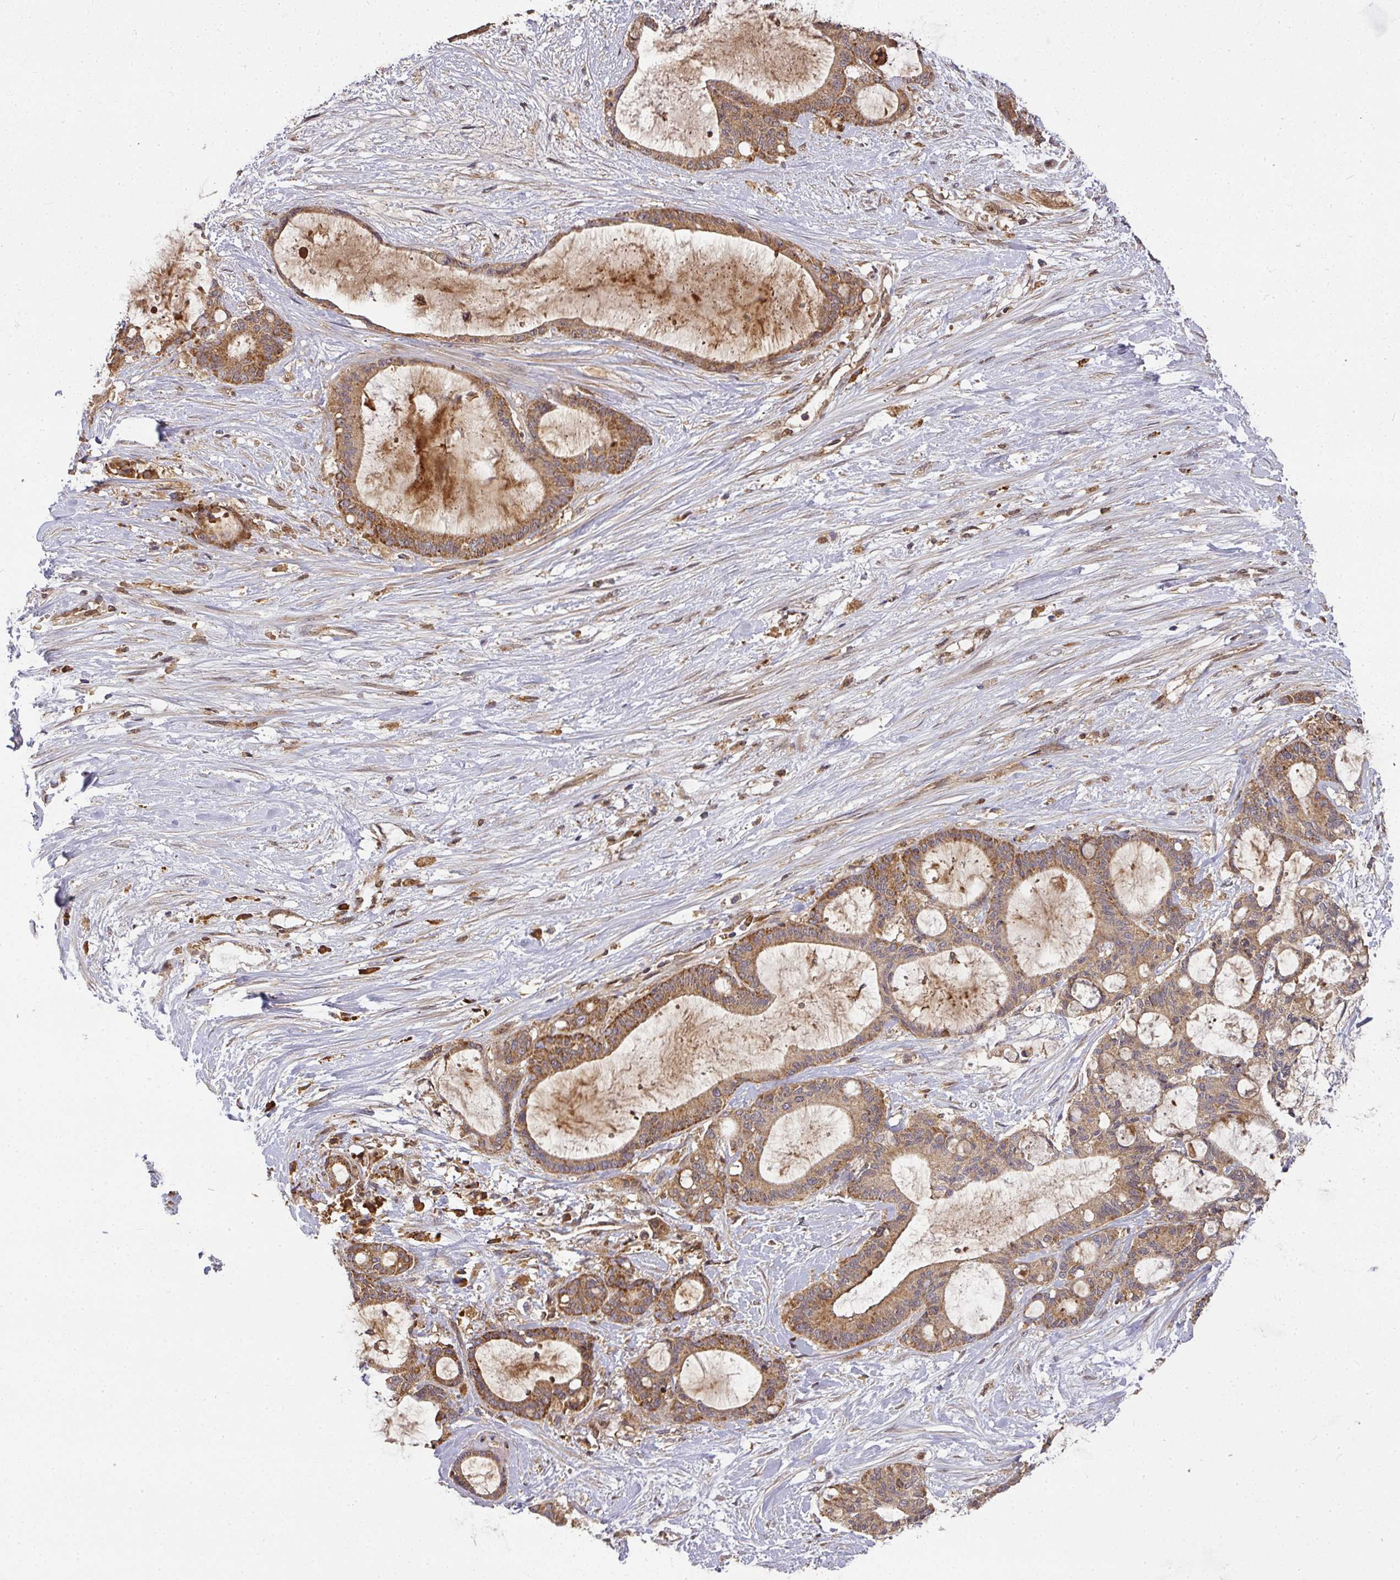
{"staining": {"intensity": "moderate", "quantity": ">75%", "location": "cytoplasmic/membranous"}, "tissue": "liver cancer", "cell_type": "Tumor cells", "image_type": "cancer", "snomed": [{"axis": "morphology", "description": "Normal tissue, NOS"}, {"axis": "morphology", "description": "Cholangiocarcinoma"}, {"axis": "topography", "description": "Liver"}, {"axis": "topography", "description": "Peripheral nerve tissue"}], "caption": "Protein staining exhibits moderate cytoplasmic/membranous staining in about >75% of tumor cells in cholangiocarcinoma (liver).", "gene": "MALSU1", "patient": {"sex": "female", "age": 73}}